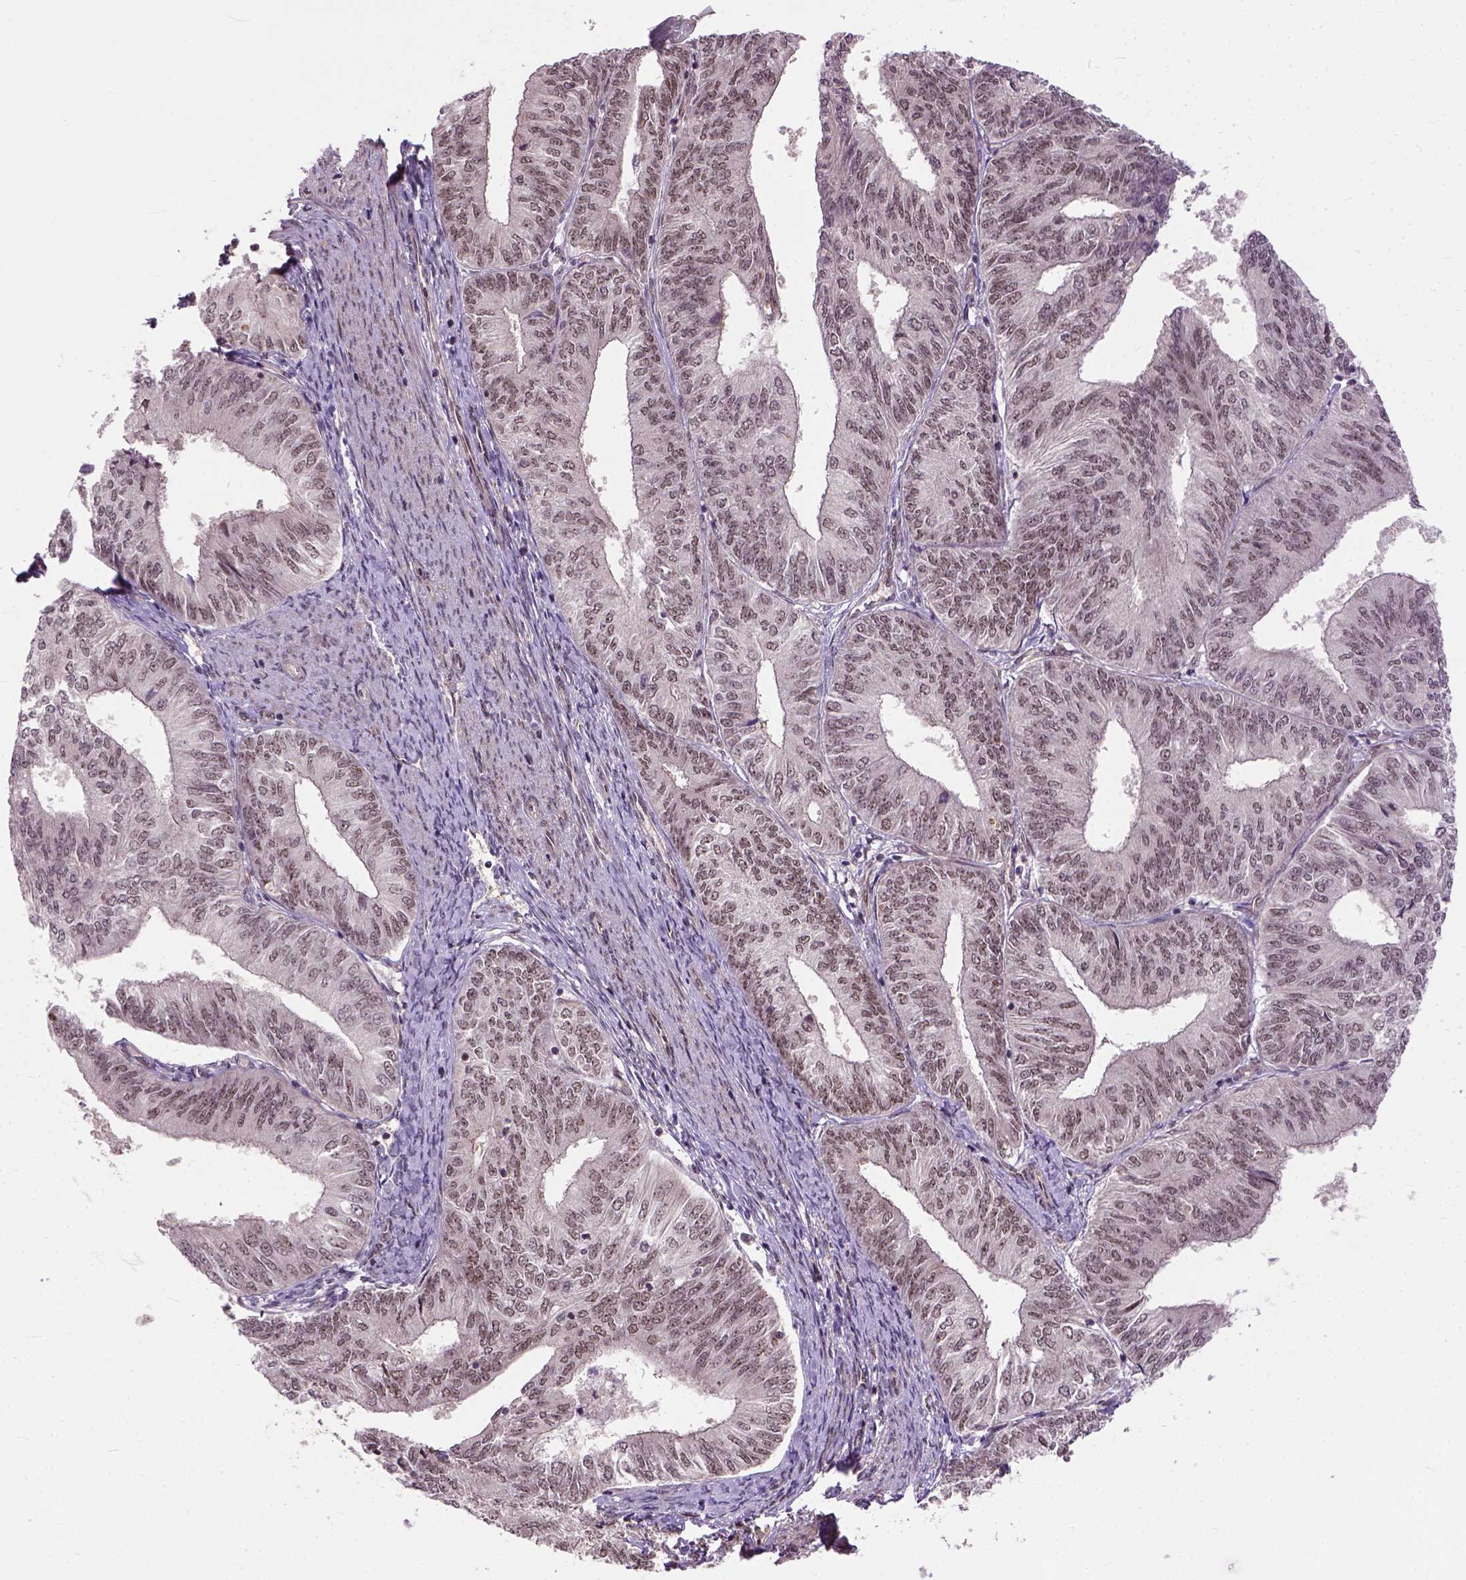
{"staining": {"intensity": "weak", "quantity": ">75%", "location": "nuclear"}, "tissue": "endometrial cancer", "cell_type": "Tumor cells", "image_type": "cancer", "snomed": [{"axis": "morphology", "description": "Adenocarcinoma, NOS"}, {"axis": "topography", "description": "Endometrium"}], "caption": "Weak nuclear staining for a protein is seen in approximately >75% of tumor cells of endometrial adenocarcinoma using immunohistochemistry (IHC).", "gene": "ZNF630", "patient": {"sex": "female", "age": 58}}